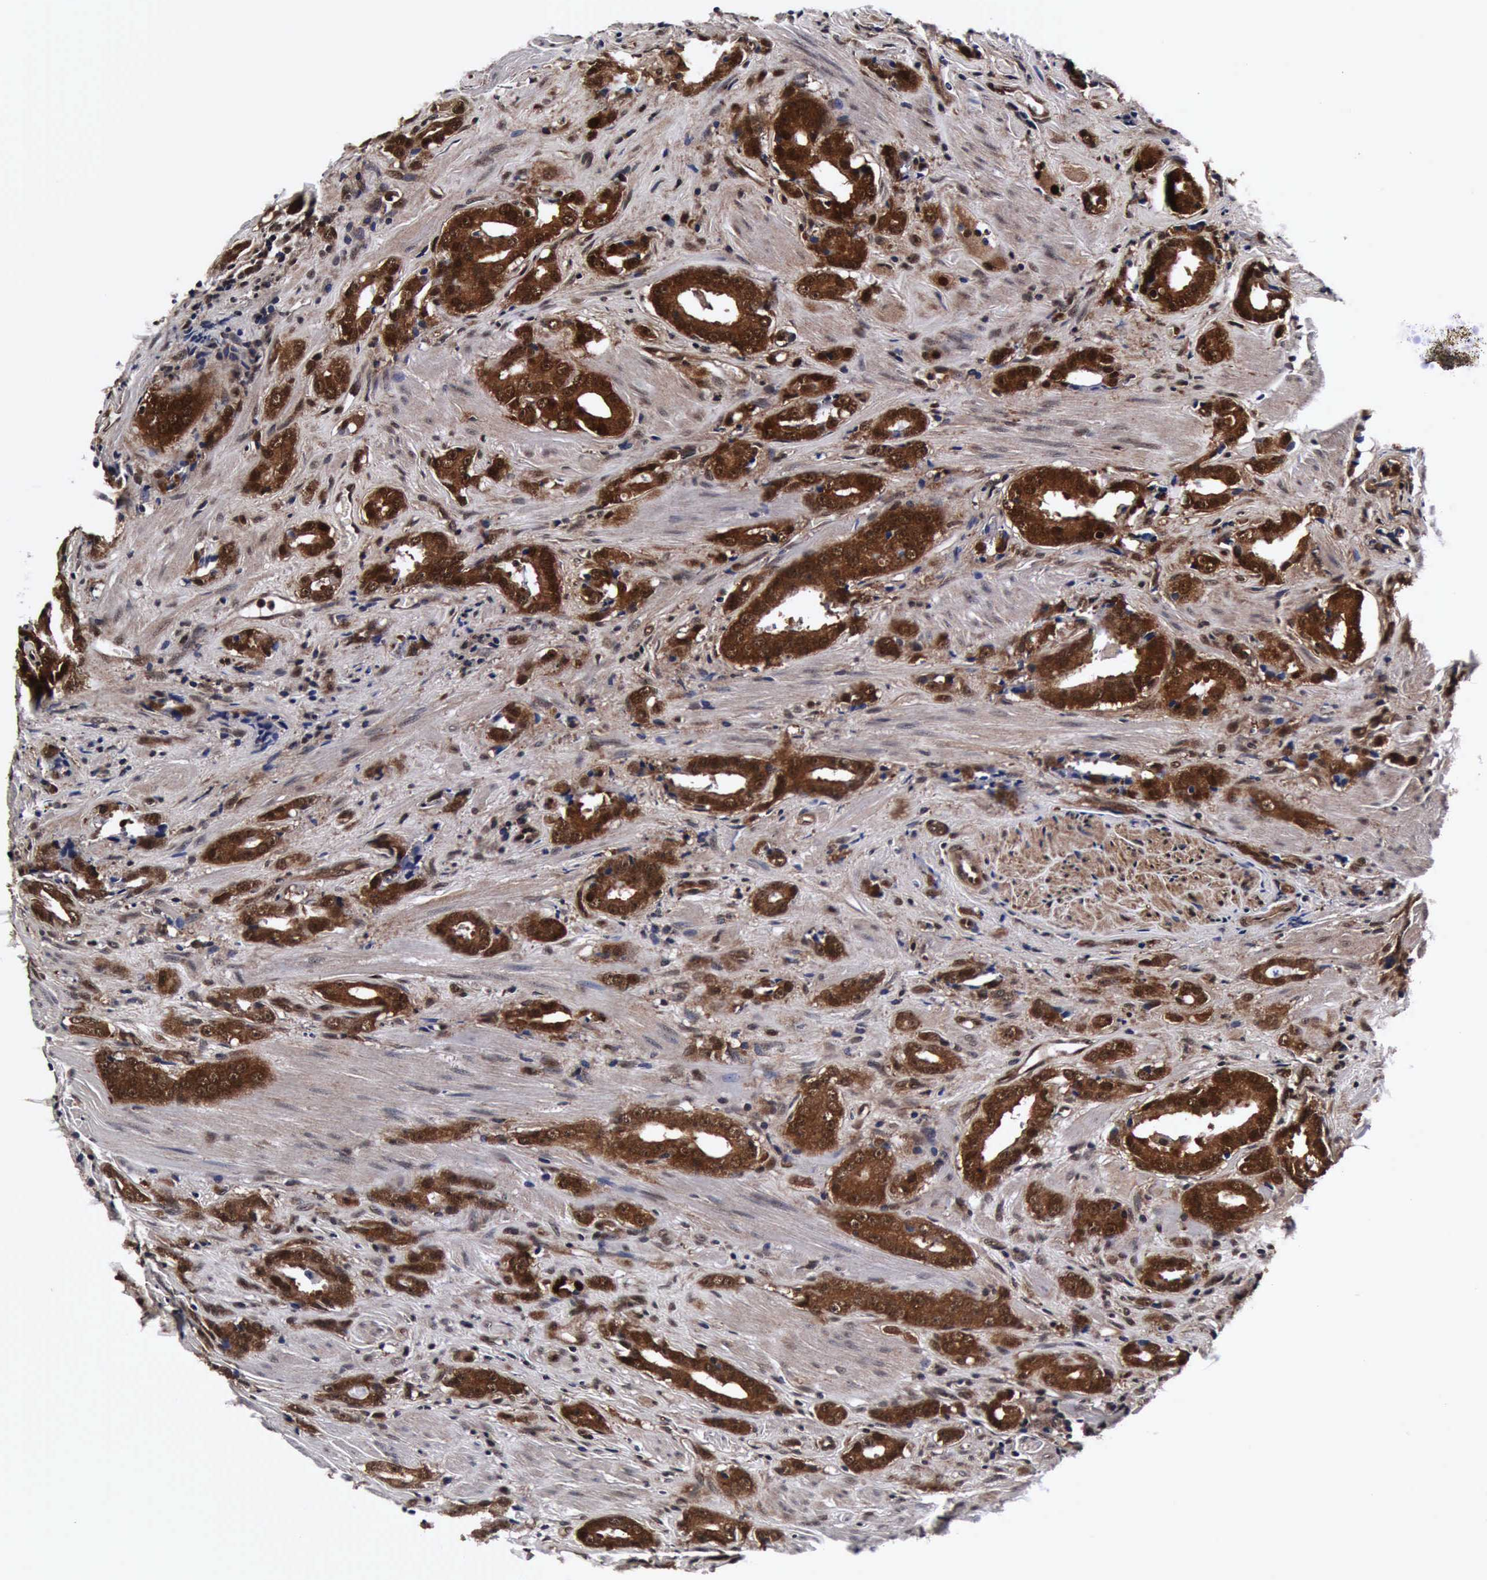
{"staining": {"intensity": "strong", "quantity": ">75%", "location": "cytoplasmic/membranous,nuclear"}, "tissue": "prostate cancer", "cell_type": "Tumor cells", "image_type": "cancer", "snomed": [{"axis": "morphology", "description": "Adenocarcinoma, Medium grade"}, {"axis": "topography", "description": "Prostate"}], "caption": "Protein analysis of prostate adenocarcinoma (medium-grade) tissue exhibits strong cytoplasmic/membranous and nuclear positivity in about >75% of tumor cells.", "gene": "UBC", "patient": {"sex": "male", "age": 53}}